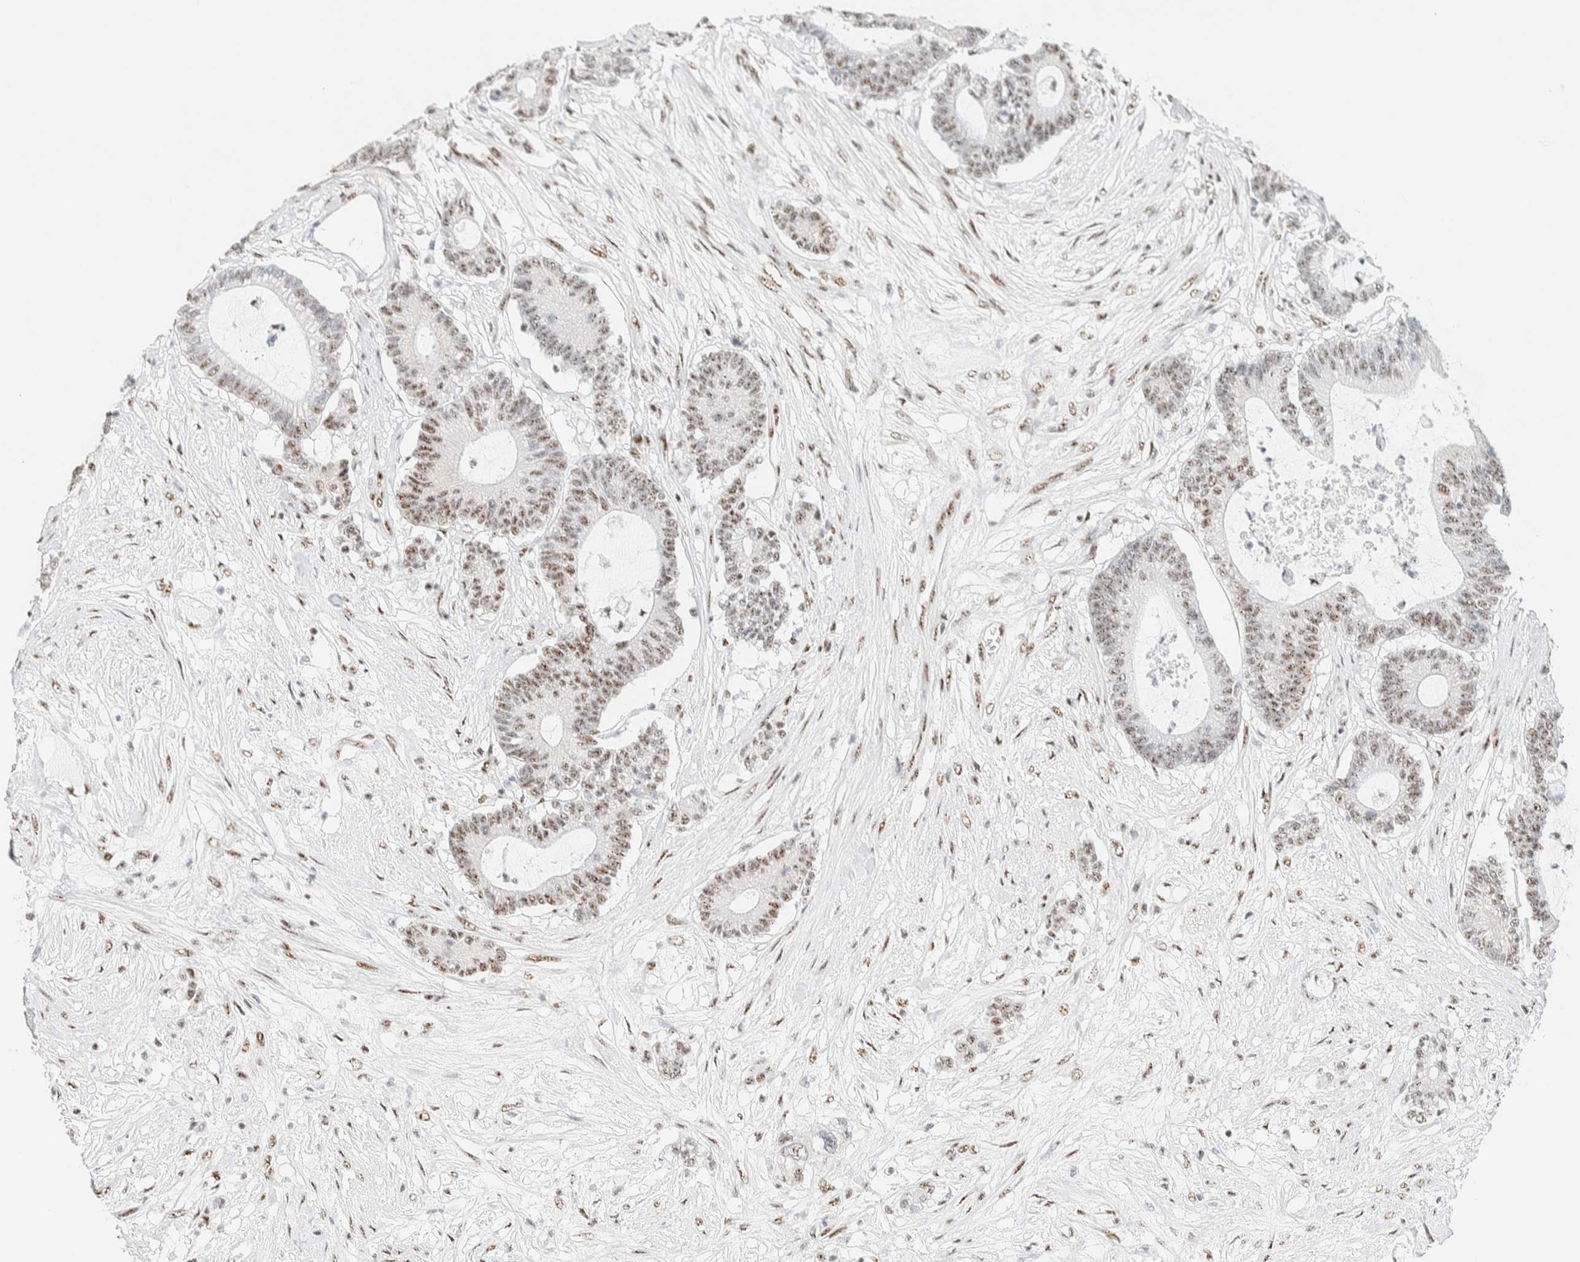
{"staining": {"intensity": "weak", "quantity": ">75%", "location": "nuclear"}, "tissue": "colorectal cancer", "cell_type": "Tumor cells", "image_type": "cancer", "snomed": [{"axis": "morphology", "description": "Adenocarcinoma, NOS"}, {"axis": "topography", "description": "Colon"}], "caption": "This is an image of IHC staining of colorectal cancer, which shows weak staining in the nuclear of tumor cells.", "gene": "SON", "patient": {"sex": "female", "age": 84}}